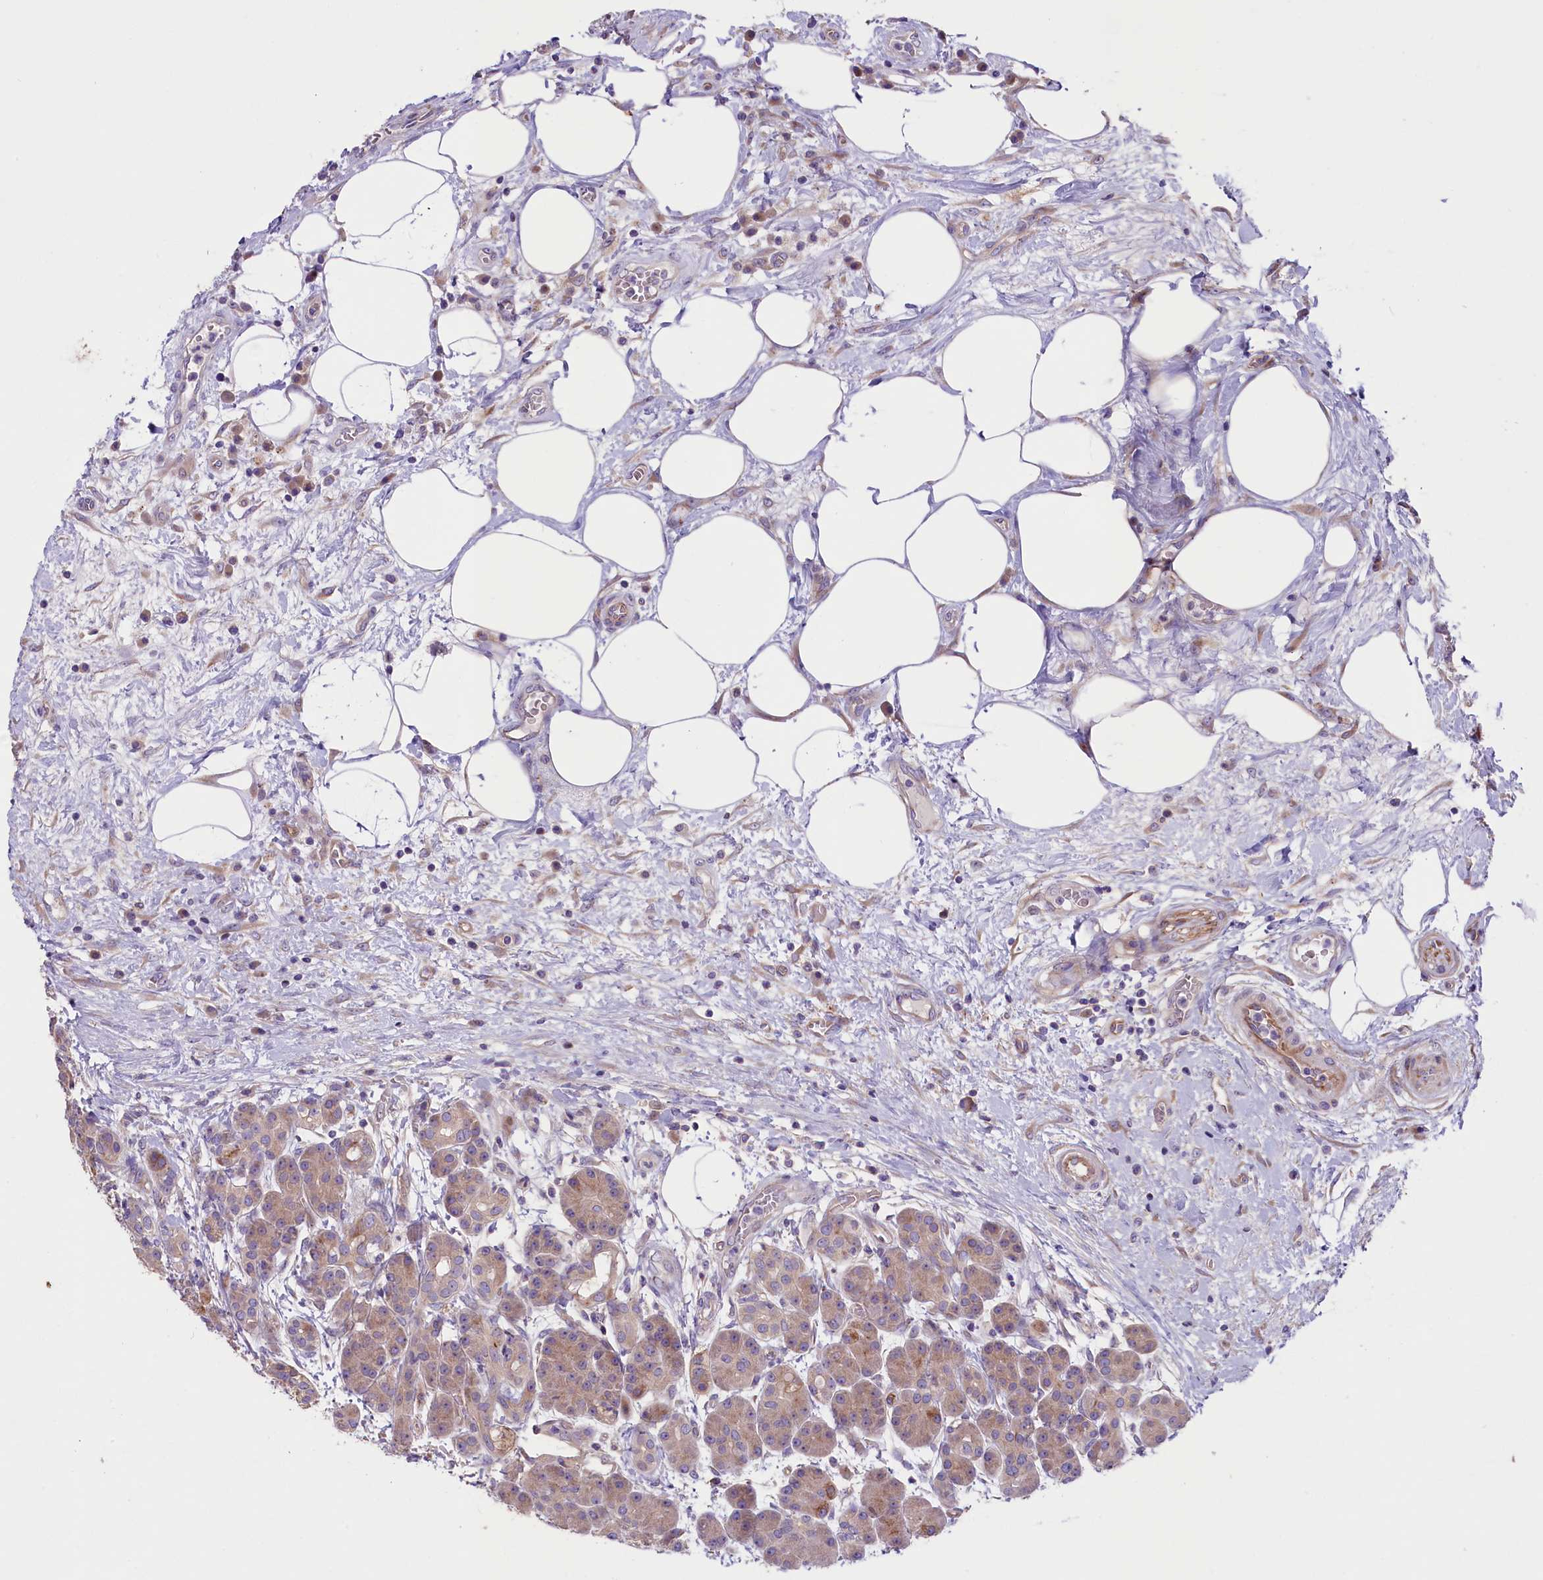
{"staining": {"intensity": "weak", "quantity": ">75%", "location": "cytoplasmic/membranous"}, "tissue": "pancreas", "cell_type": "Exocrine glandular cells", "image_type": "normal", "snomed": [{"axis": "morphology", "description": "Normal tissue, NOS"}, {"axis": "topography", "description": "Pancreas"}], "caption": "IHC staining of unremarkable pancreas, which shows low levels of weak cytoplasmic/membranous staining in about >75% of exocrine glandular cells indicating weak cytoplasmic/membranous protein staining. The staining was performed using DAB (3,3'-diaminobenzidine) (brown) for protein detection and nuclei were counterstained in hematoxylin (blue).", "gene": "CD99L2", "patient": {"sex": "male", "age": 63}}